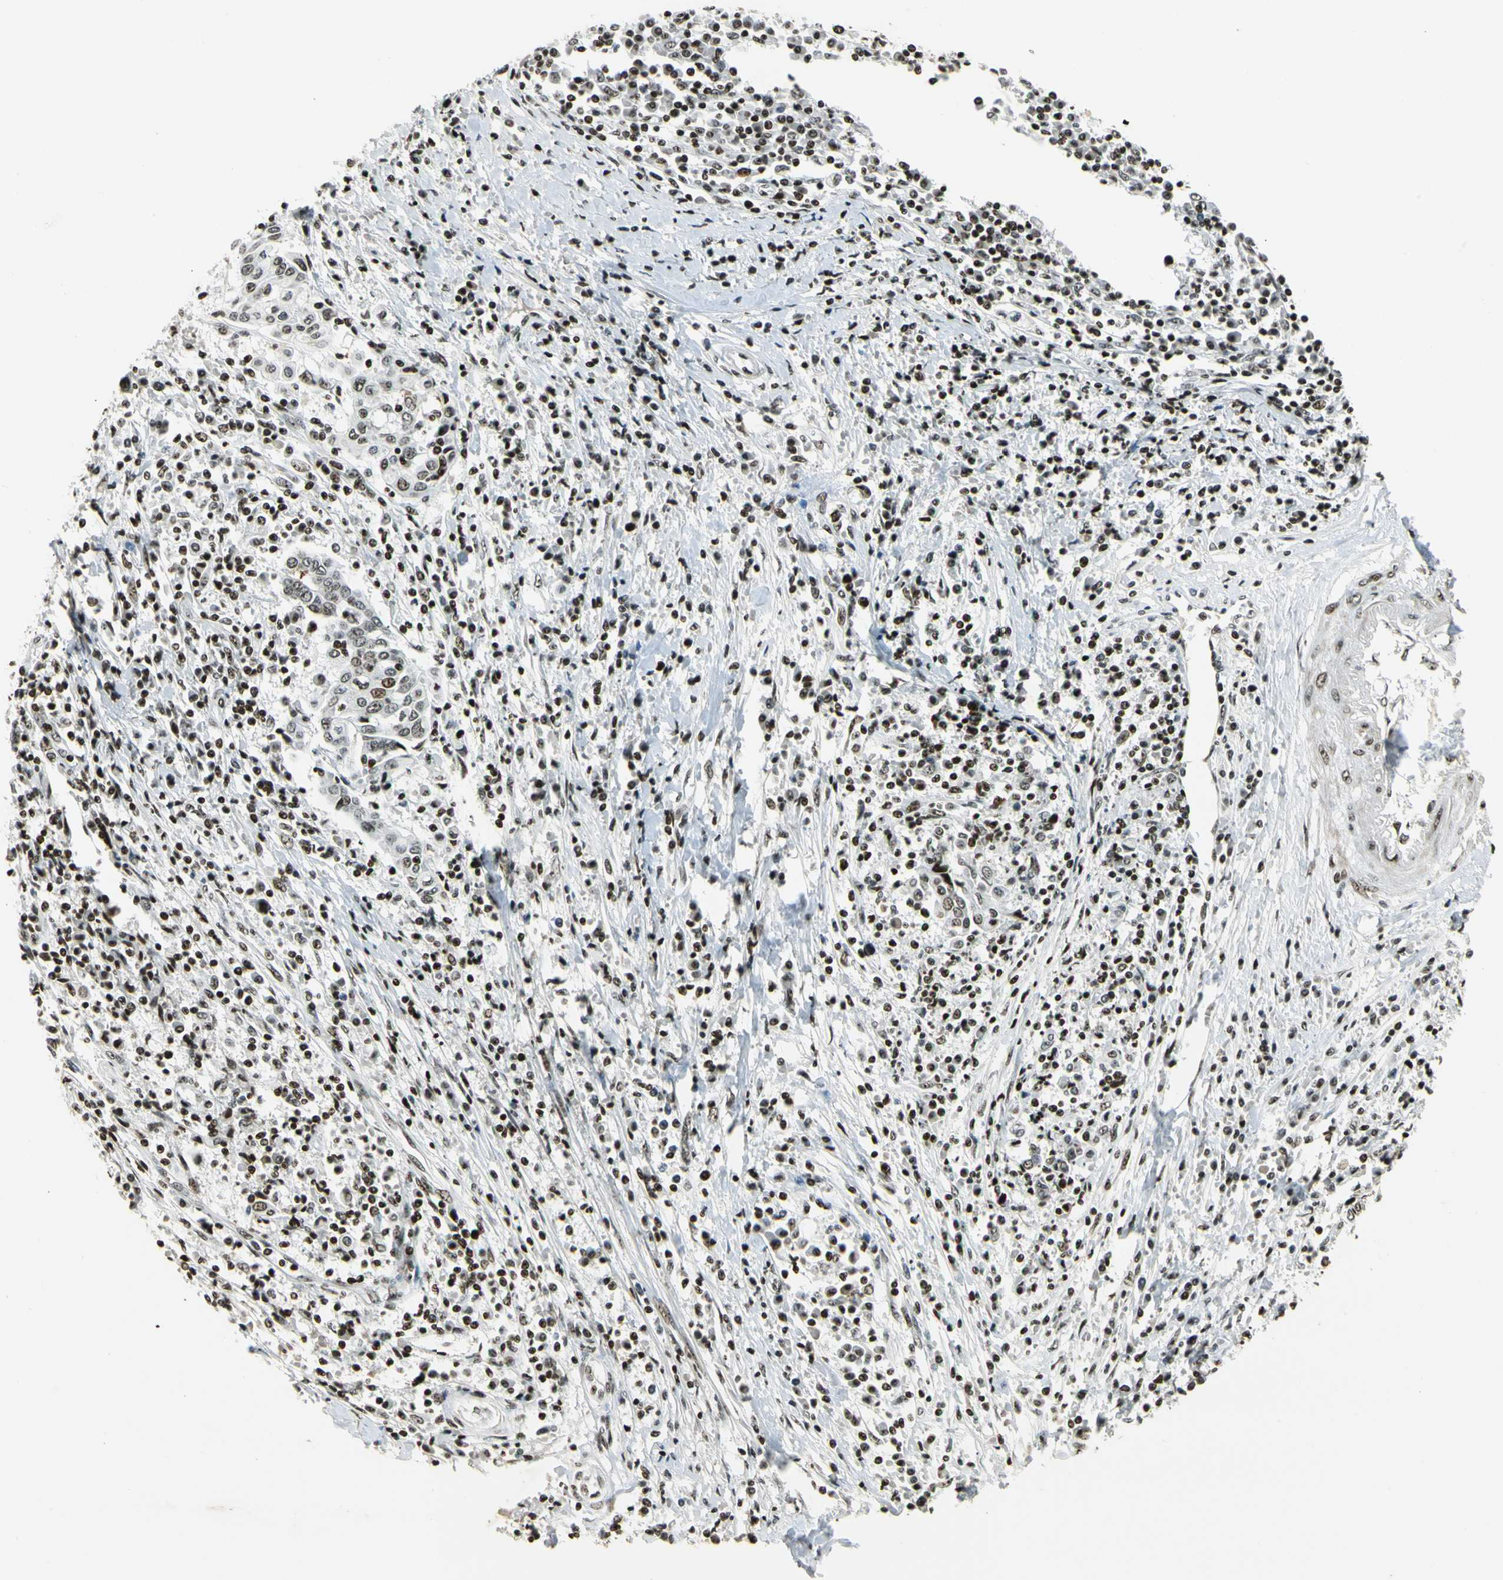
{"staining": {"intensity": "strong", "quantity": ">75%", "location": "nuclear"}, "tissue": "cervical cancer", "cell_type": "Tumor cells", "image_type": "cancer", "snomed": [{"axis": "morphology", "description": "Squamous cell carcinoma, NOS"}, {"axis": "topography", "description": "Cervix"}], "caption": "Cervical cancer tissue shows strong nuclear expression in about >75% of tumor cells (DAB (3,3'-diaminobenzidine) = brown stain, brightfield microscopy at high magnification).", "gene": "UBTF", "patient": {"sex": "female", "age": 40}}